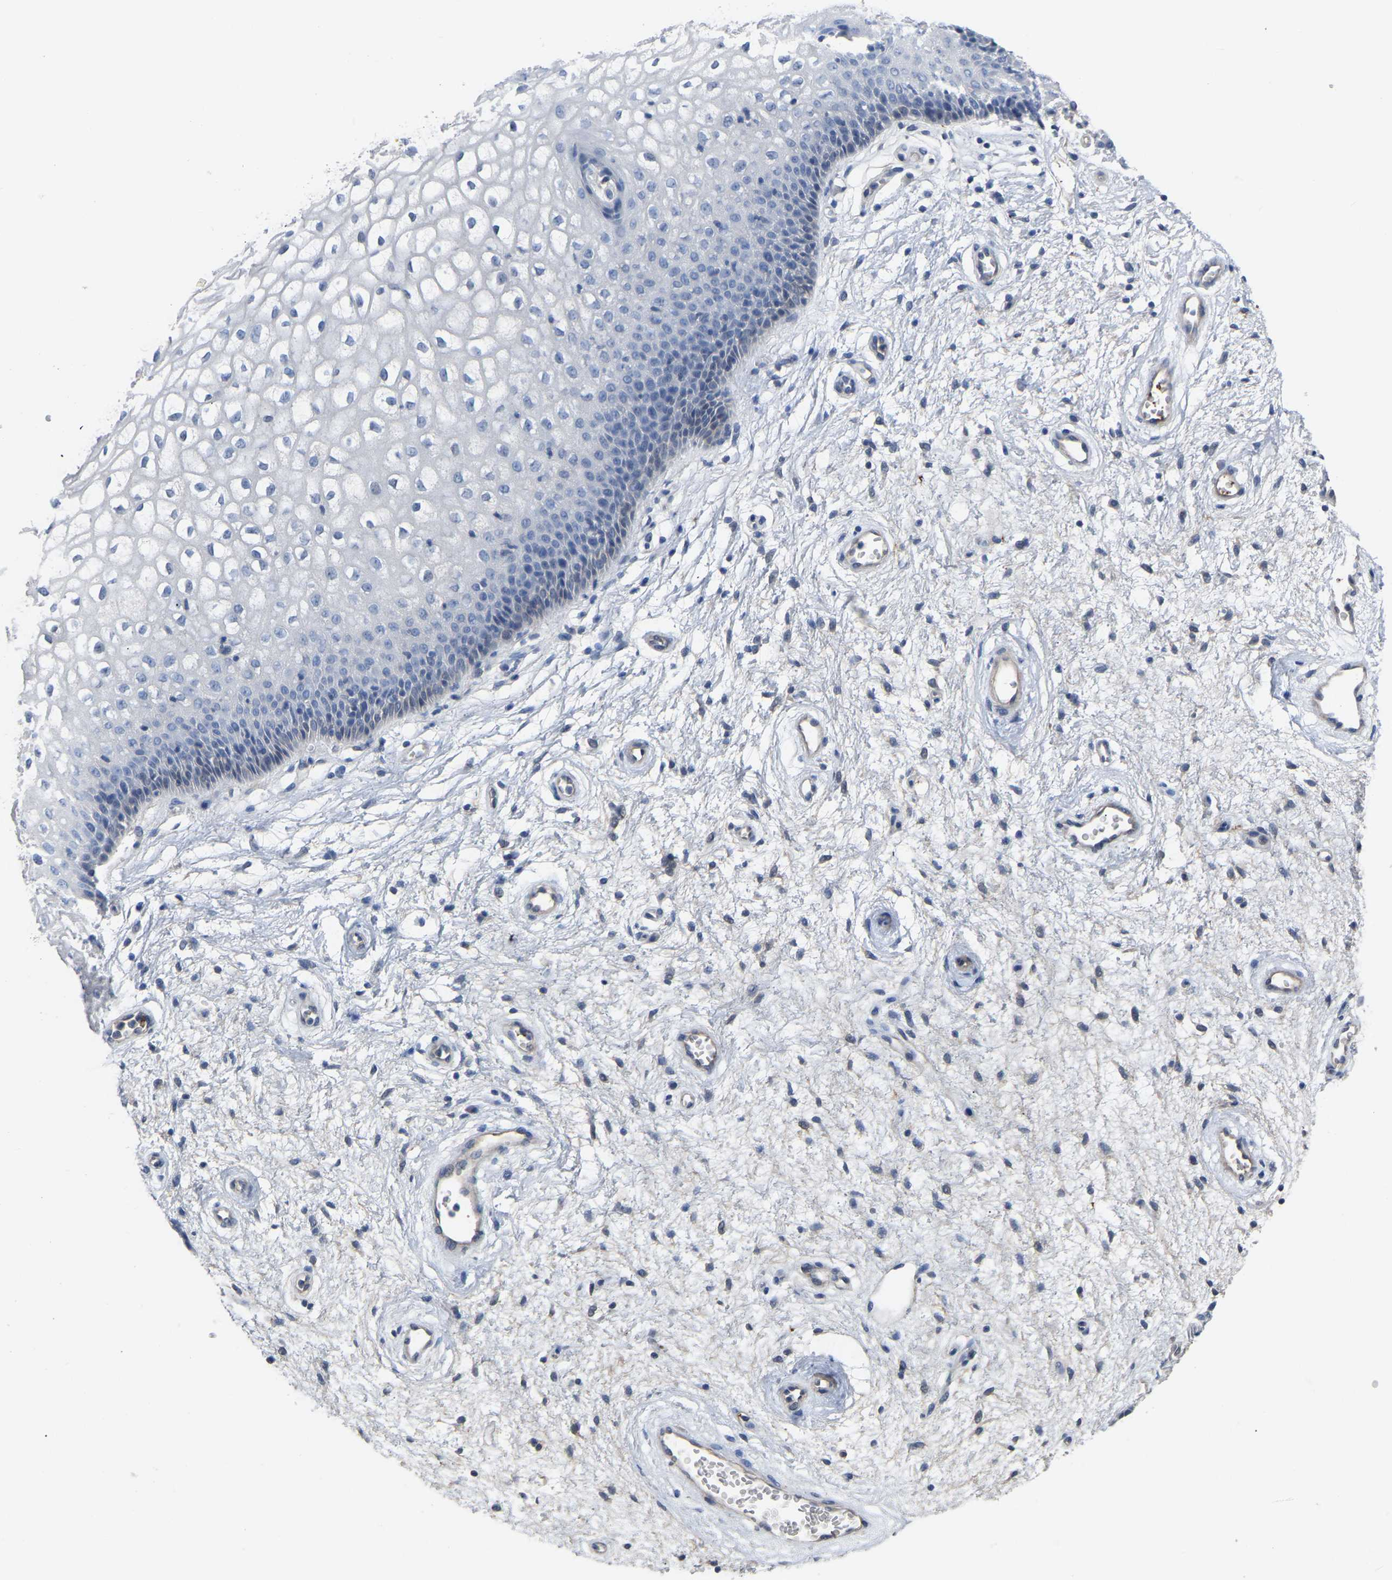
{"staining": {"intensity": "negative", "quantity": "none", "location": "none"}, "tissue": "vagina", "cell_type": "Squamous epithelial cells", "image_type": "normal", "snomed": [{"axis": "morphology", "description": "Normal tissue, NOS"}, {"axis": "topography", "description": "Vagina"}], "caption": "IHC micrograph of normal vagina: human vagina stained with DAB shows no significant protein positivity in squamous epithelial cells.", "gene": "ZNF449", "patient": {"sex": "female", "age": 34}}